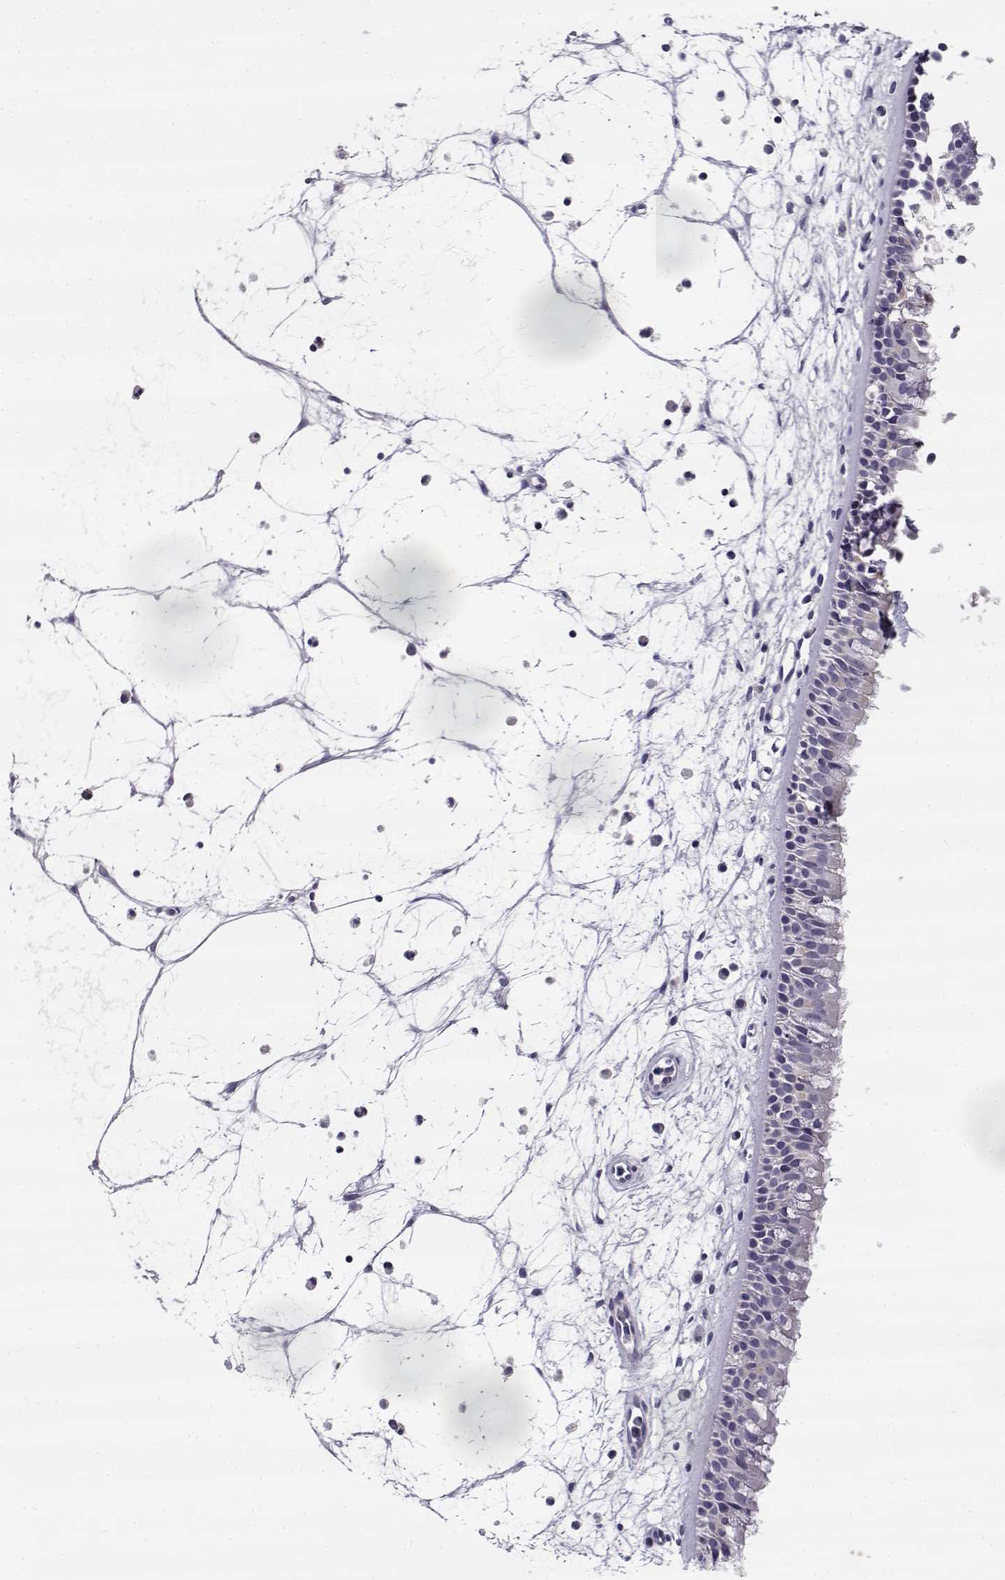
{"staining": {"intensity": "weak", "quantity": "<25%", "location": "cytoplasmic/membranous"}, "tissue": "nasopharynx", "cell_type": "Respiratory epithelial cells", "image_type": "normal", "snomed": [{"axis": "morphology", "description": "Normal tissue, NOS"}, {"axis": "topography", "description": "Nasopharynx"}], "caption": "Nasopharynx was stained to show a protein in brown. There is no significant expression in respiratory epithelial cells. (Immunohistochemistry, brightfield microscopy, high magnification).", "gene": "CREB3L3", "patient": {"sex": "female", "age": 68}}